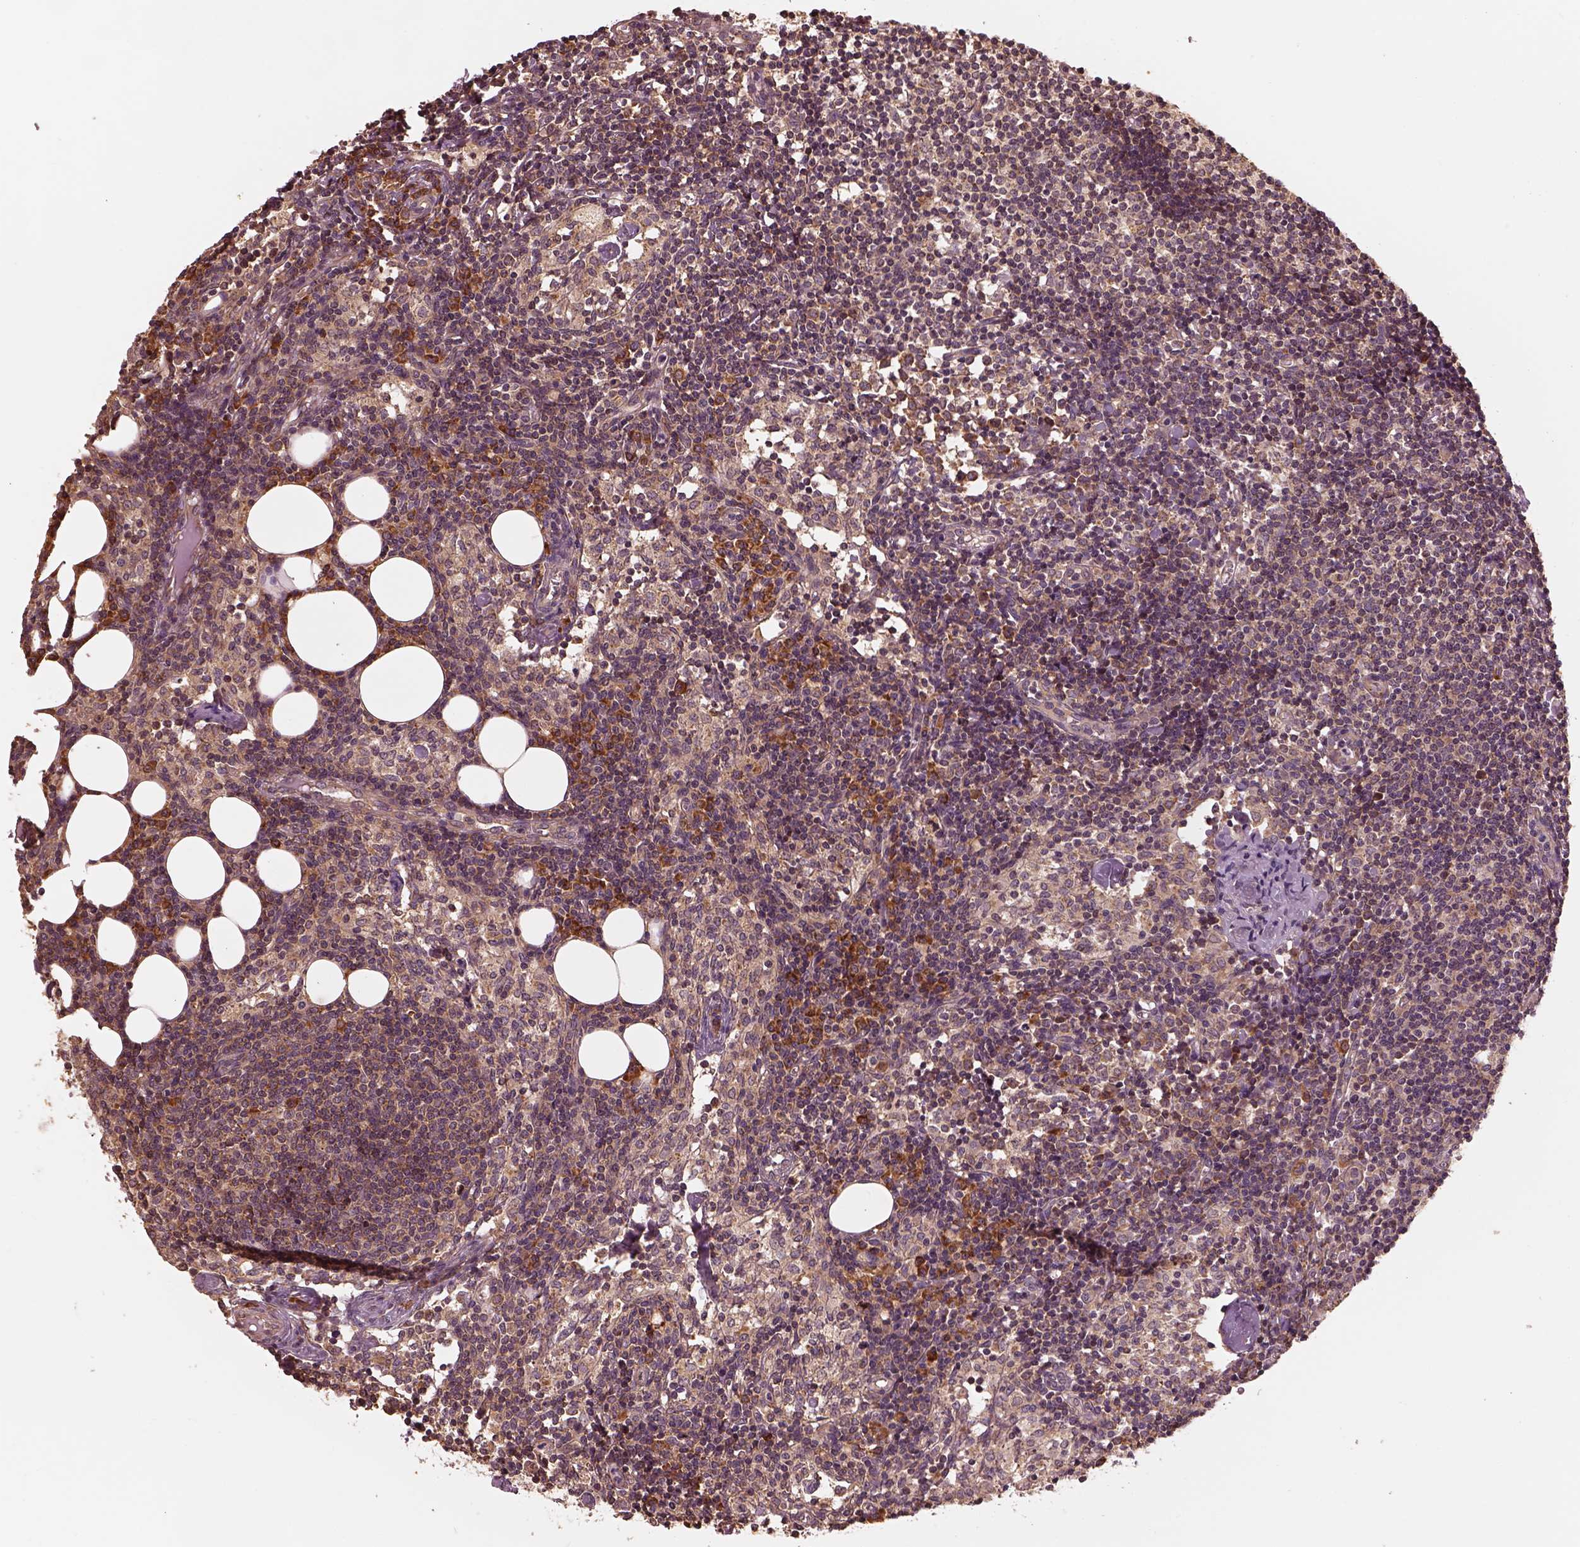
{"staining": {"intensity": "moderate", "quantity": ">75%", "location": "cytoplasmic/membranous"}, "tissue": "lymph node", "cell_type": "Germinal center cells", "image_type": "normal", "snomed": [{"axis": "morphology", "description": "Normal tissue, NOS"}, {"axis": "topography", "description": "Lymph node"}], "caption": "Lymph node stained with IHC reveals moderate cytoplasmic/membranous positivity in approximately >75% of germinal center cells.", "gene": "RPS5", "patient": {"sex": "female", "age": 52}}